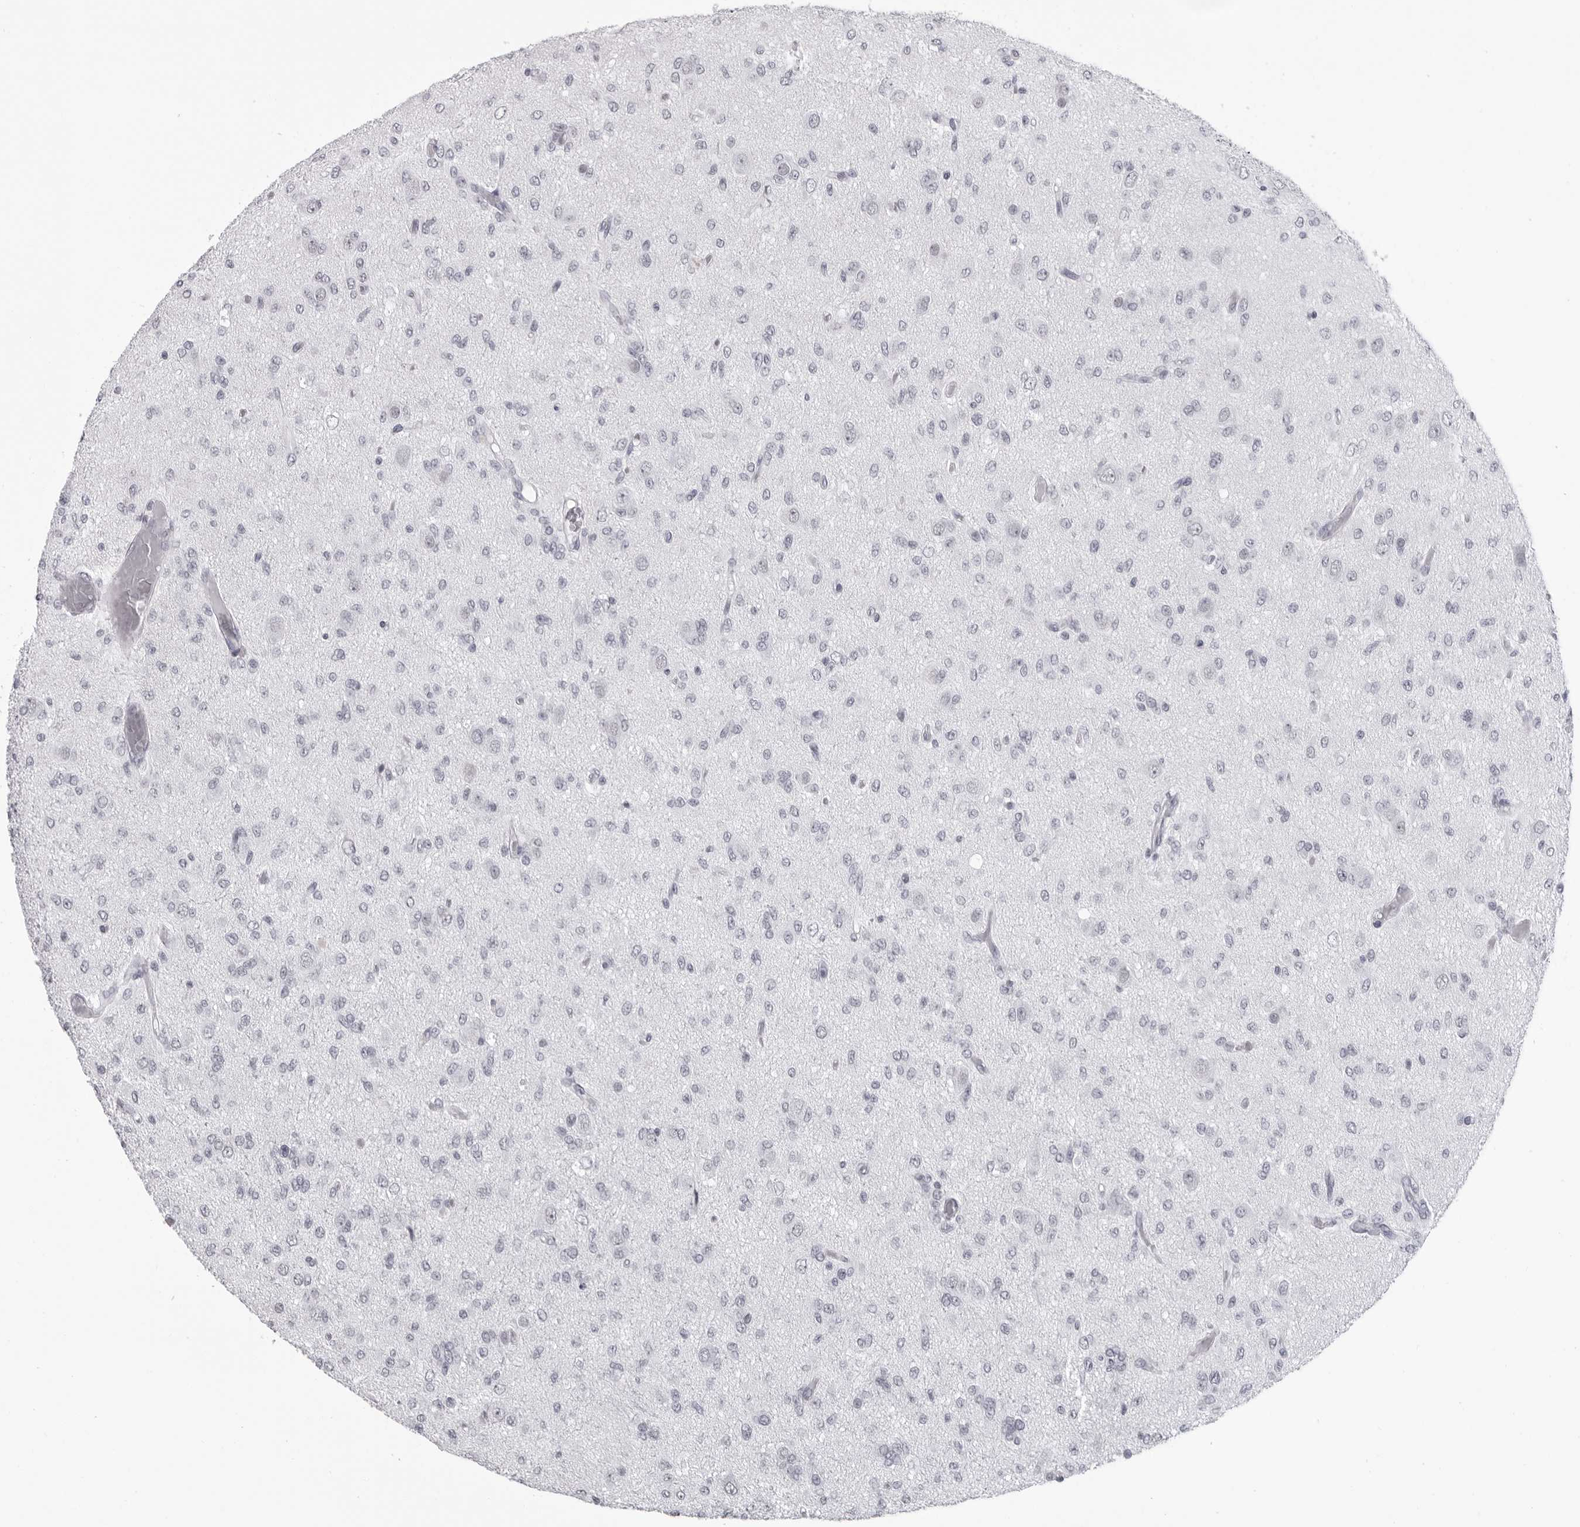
{"staining": {"intensity": "negative", "quantity": "none", "location": "none"}, "tissue": "glioma", "cell_type": "Tumor cells", "image_type": "cancer", "snomed": [{"axis": "morphology", "description": "Glioma, malignant, High grade"}, {"axis": "topography", "description": "Brain"}], "caption": "The immunohistochemistry (IHC) image has no significant positivity in tumor cells of malignant glioma (high-grade) tissue.", "gene": "ESPN", "patient": {"sex": "female", "age": 59}}